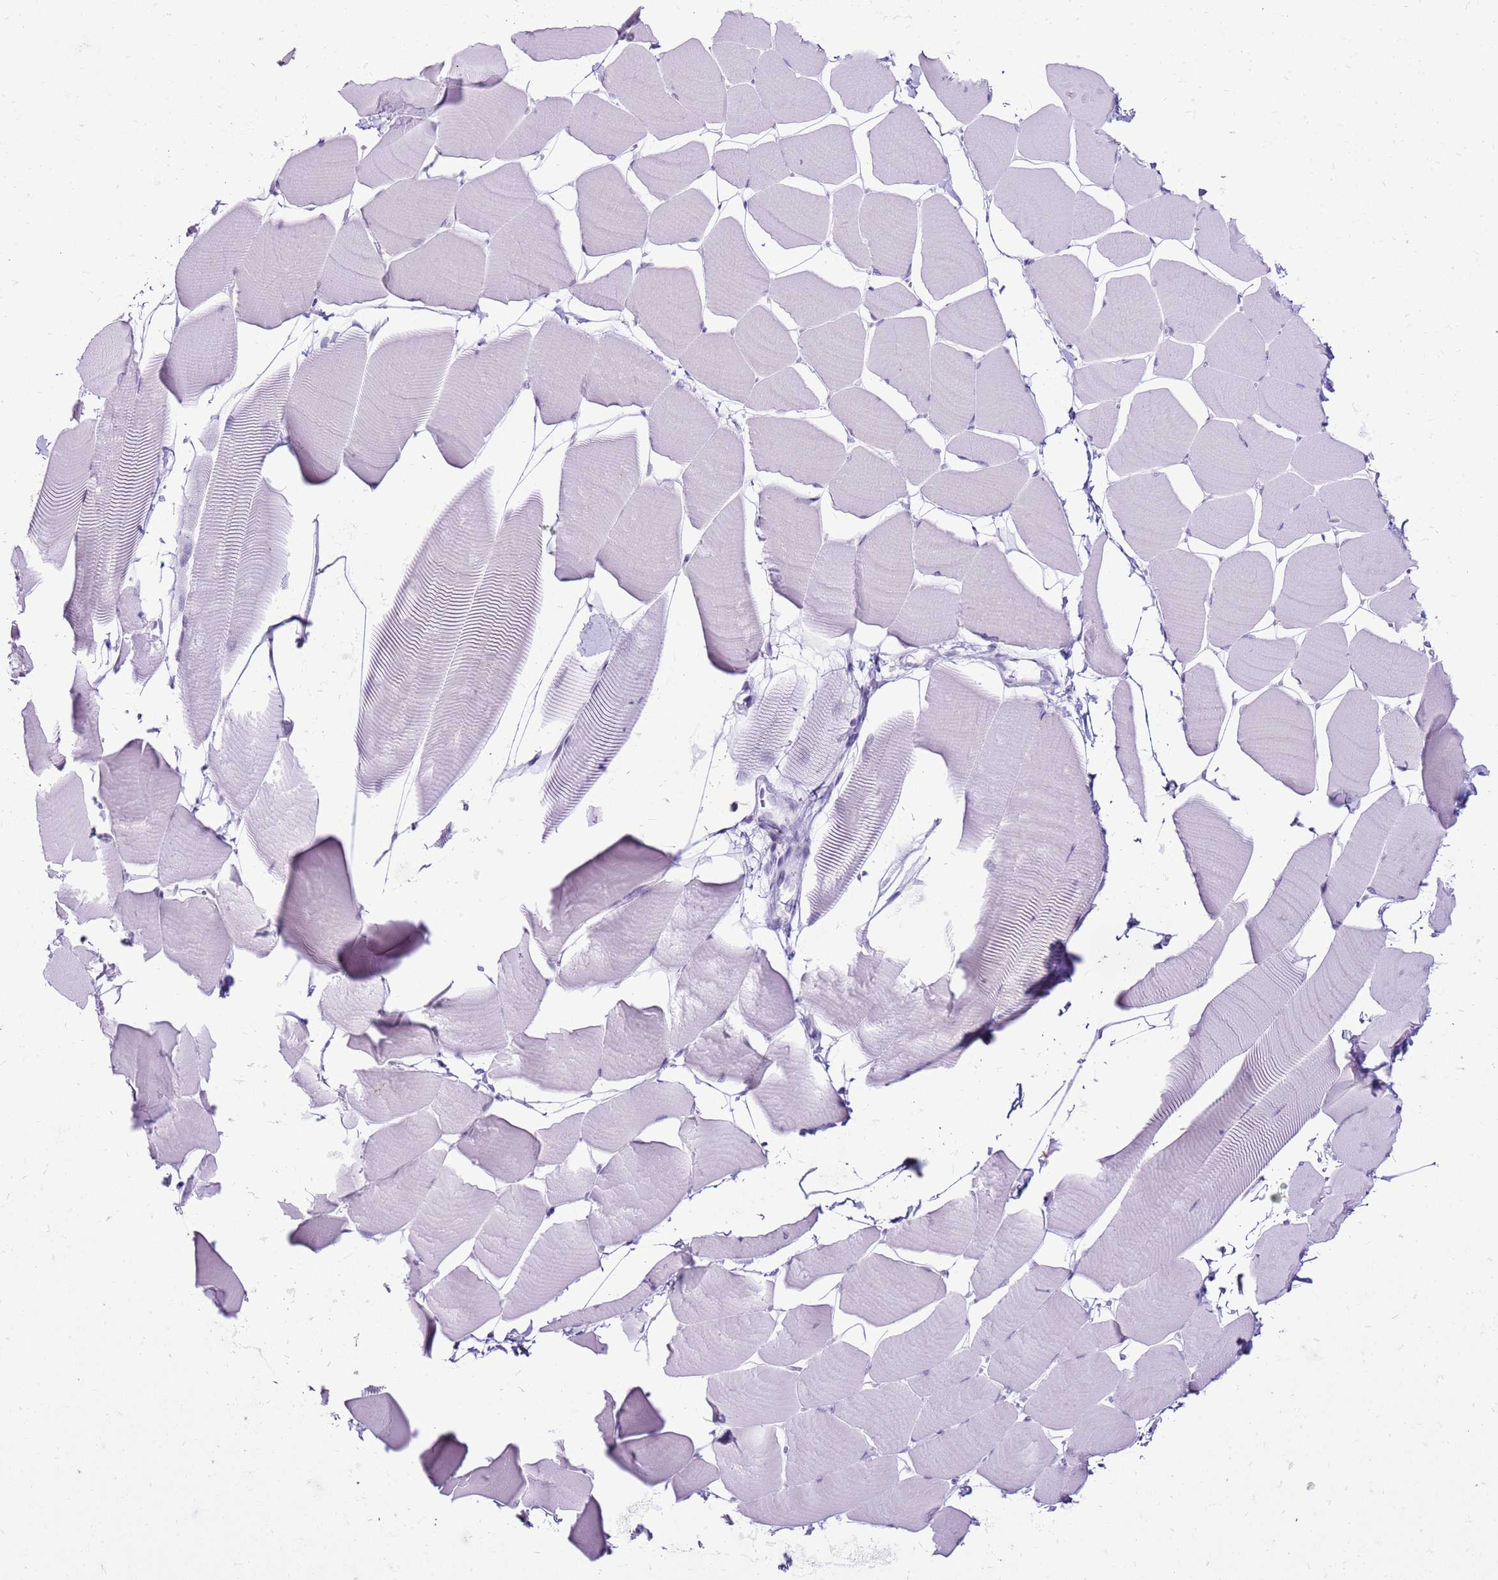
{"staining": {"intensity": "negative", "quantity": "none", "location": "none"}, "tissue": "skeletal muscle", "cell_type": "Myocytes", "image_type": "normal", "snomed": [{"axis": "morphology", "description": "Normal tissue, NOS"}, {"axis": "topography", "description": "Skeletal muscle"}], "caption": "Immunohistochemistry photomicrograph of normal skeletal muscle: human skeletal muscle stained with DAB (3,3'-diaminobenzidine) demonstrates no significant protein staining in myocytes.", "gene": "SPC25", "patient": {"sex": "male", "age": 25}}